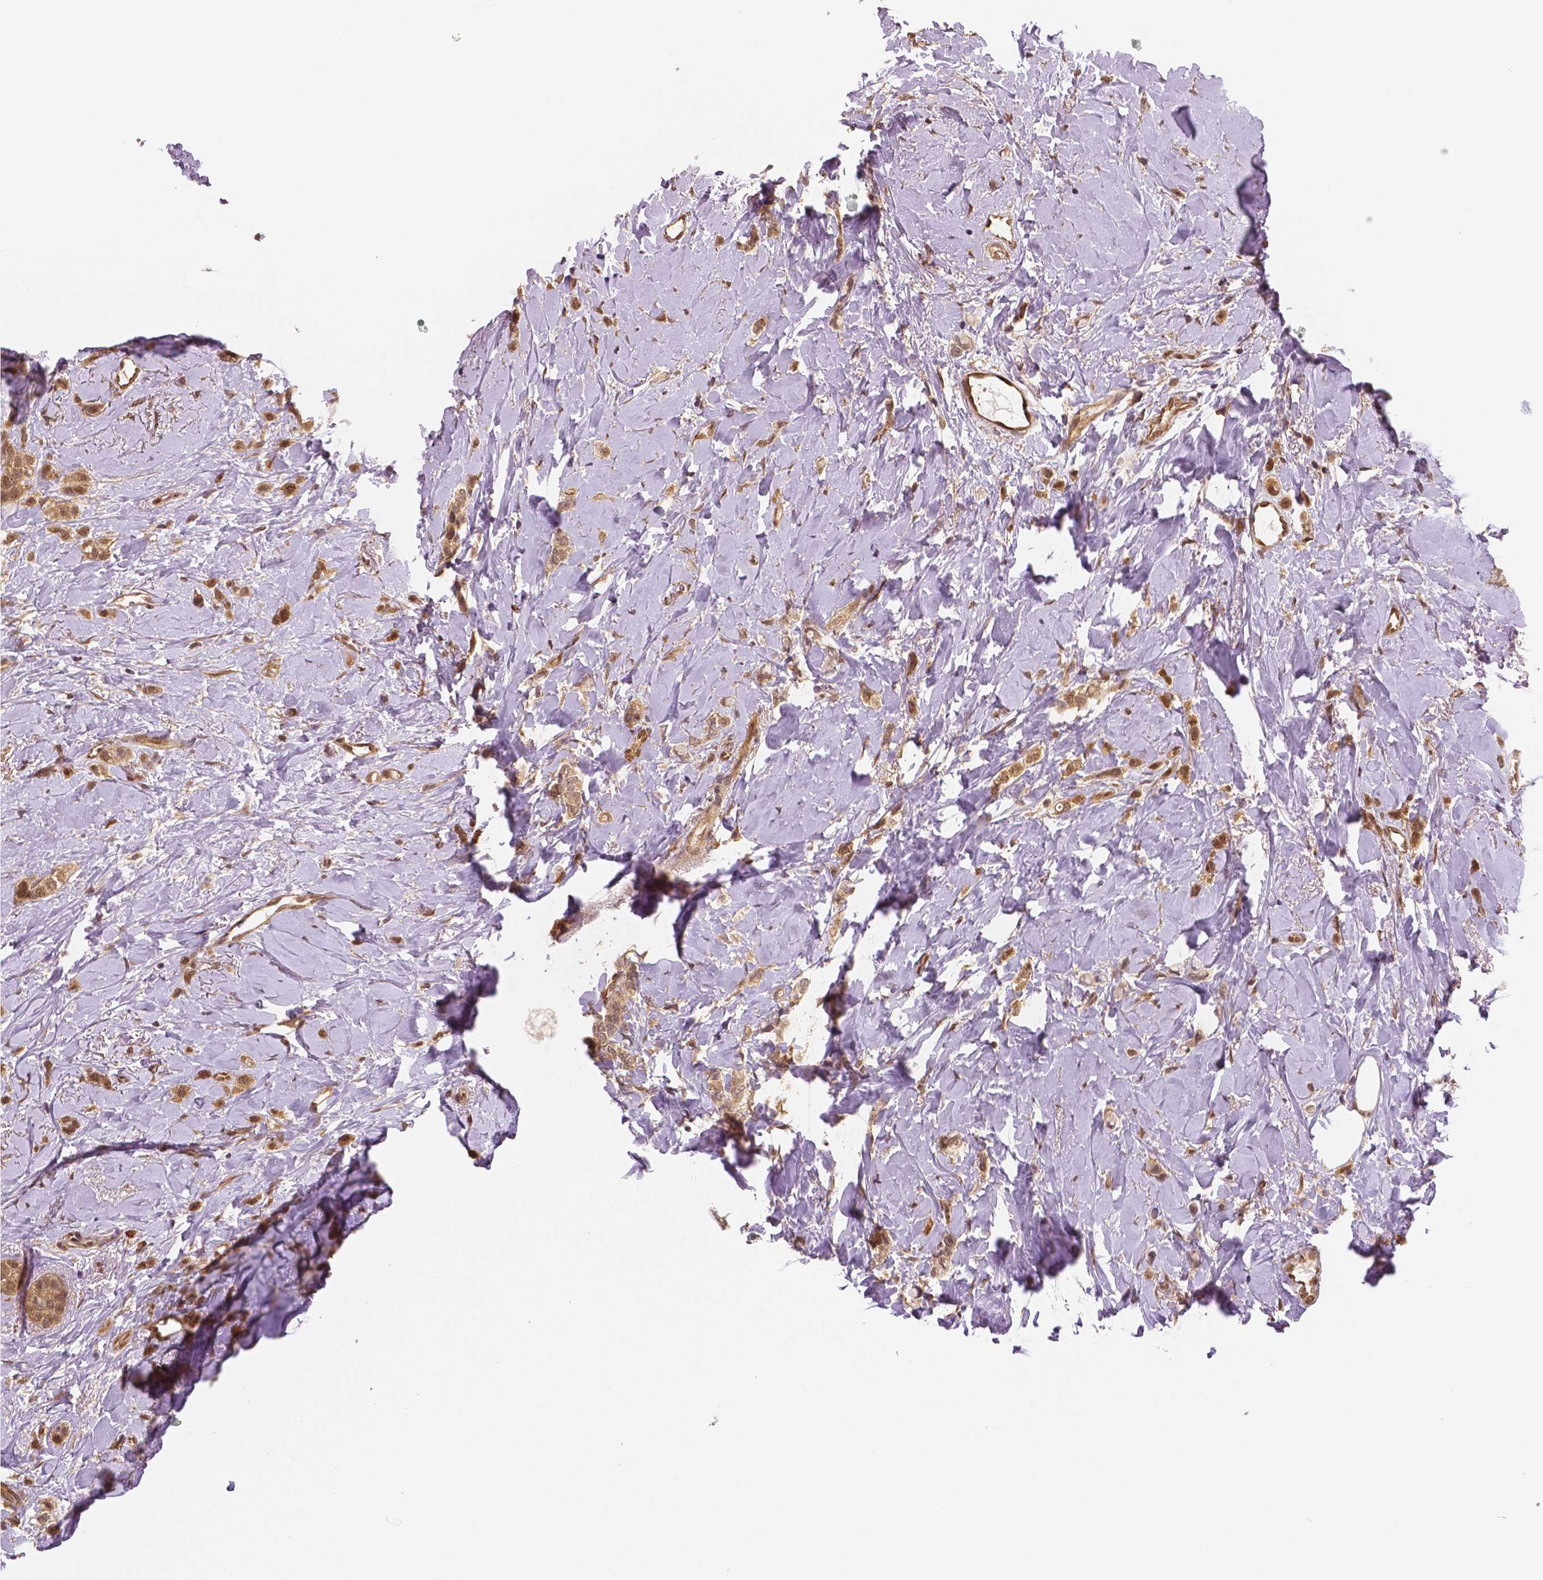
{"staining": {"intensity": "moderate", "quantity": ">75%", "location": "cytoplasmic/membranous,nuclear"}, "tissue": "breast cancer", "cell_type": "Tumor cells", "image_type": "cancer", "snomed": [{"axis": "morphology", "description": "Lobular carcinoma"}, {"axis": "topography", "description": "Breast"}], "caption": "Immunohistochemistry (IHC) of breast cancer displays medium levels of moderate cytoplasmic/membranous and nuclear positivity in approximately >75% of tumor cells. (IHC, brightfield microscopy, high magnification).", "gene": "STAT3", "patient": {"sex": "female", "age": 66}}